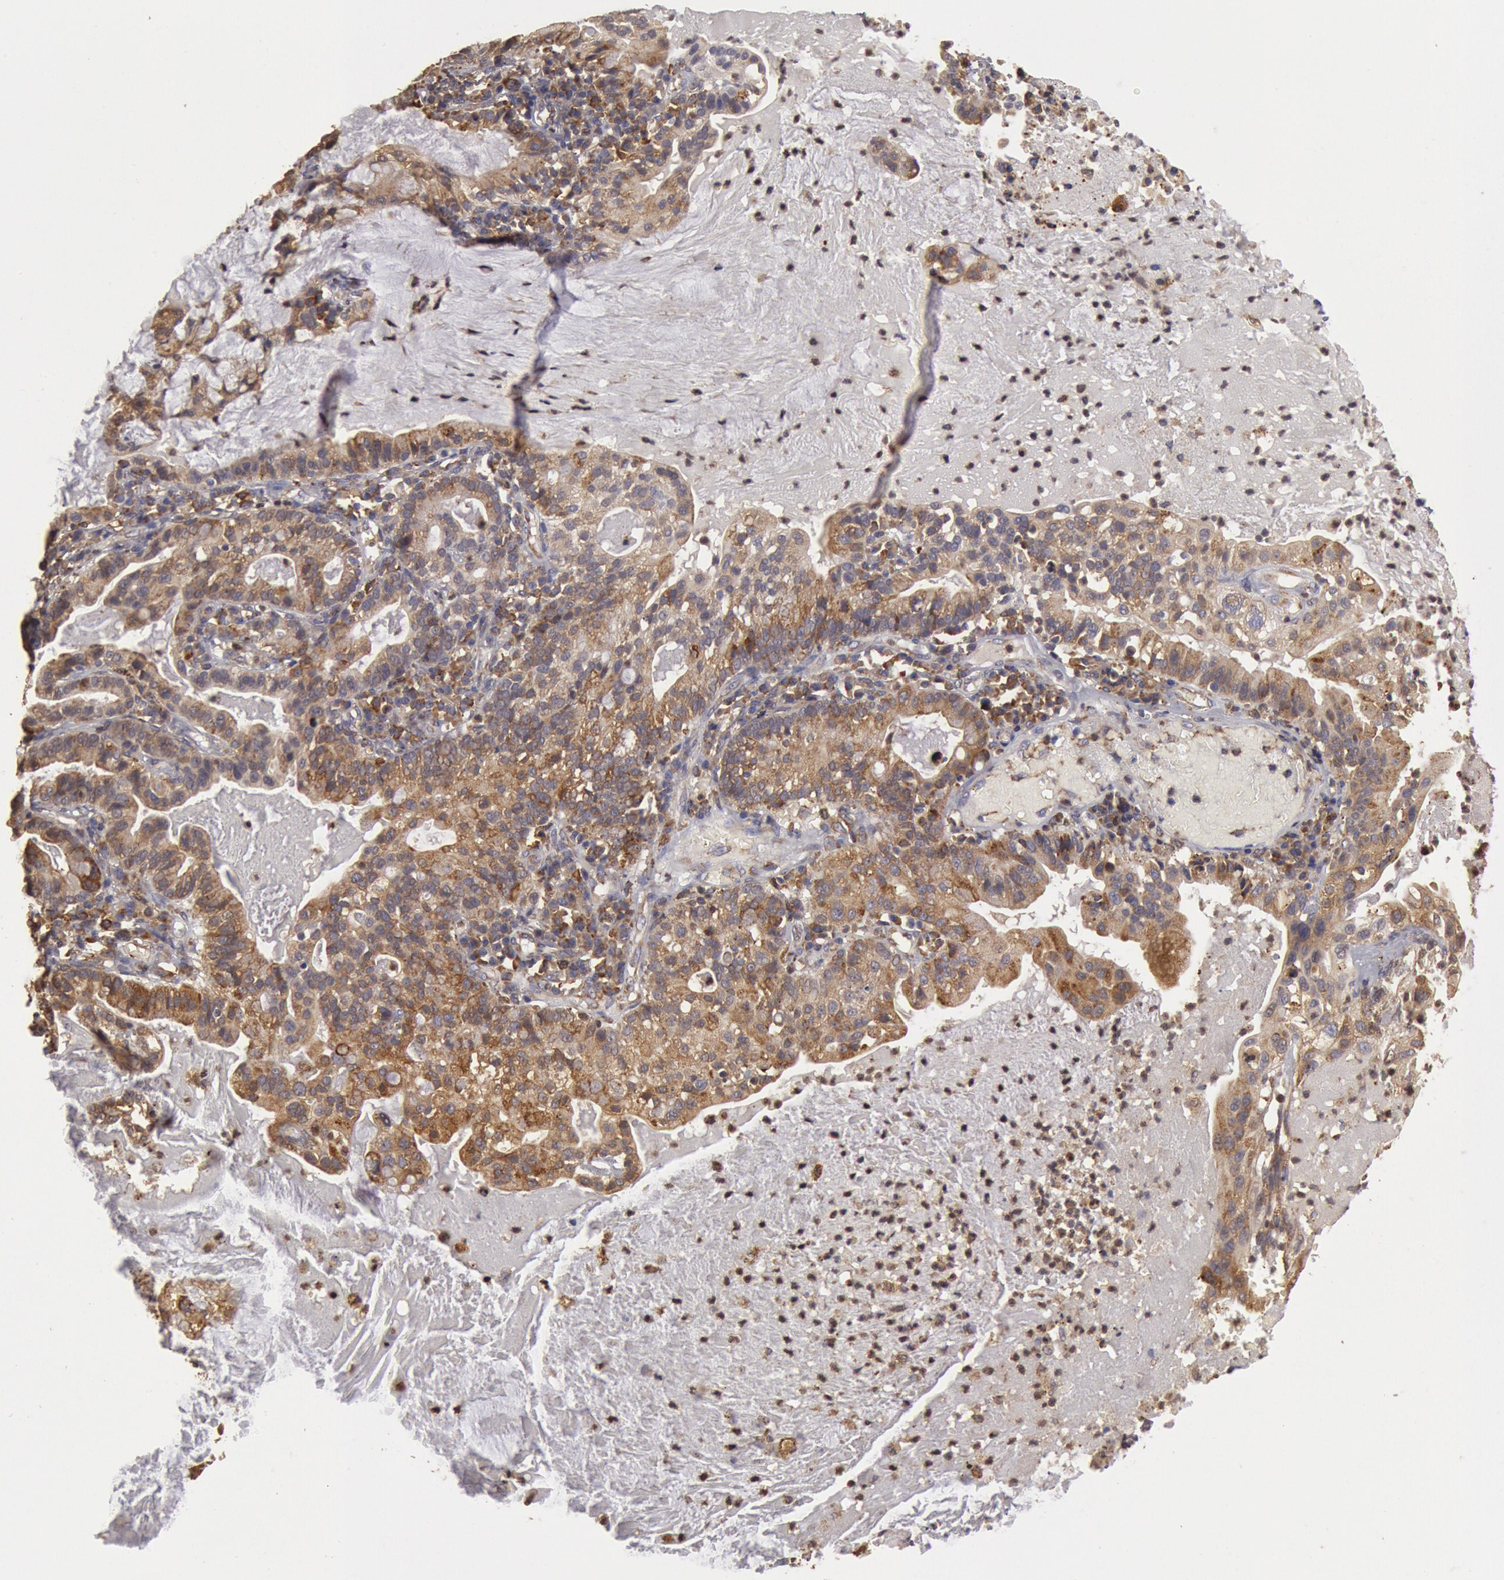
{"staining": {"intensity": "moderate", "quantity": ">75%", "location": "cytoplasmic/membranous"}, "tissue": "cervical cancer", "cell_type": "Tumor cells", "image_type": "cancer", "snomed": [{"axis": "morphology", "description": "Adenocarcinoma, NOS"}, {"axis": "topography", "description": "Cervix"}], "caption": "A histopathology image of cervical cancer (adenocarcinoma) stained for a protein exhibits moderate cytoplasmic/membranous brown staining in tumor cells. (DAB IHC with brightfield microscopy, high magnification).", "gene": "ERP44", "patient": {"sex": "female", "age": 41}}